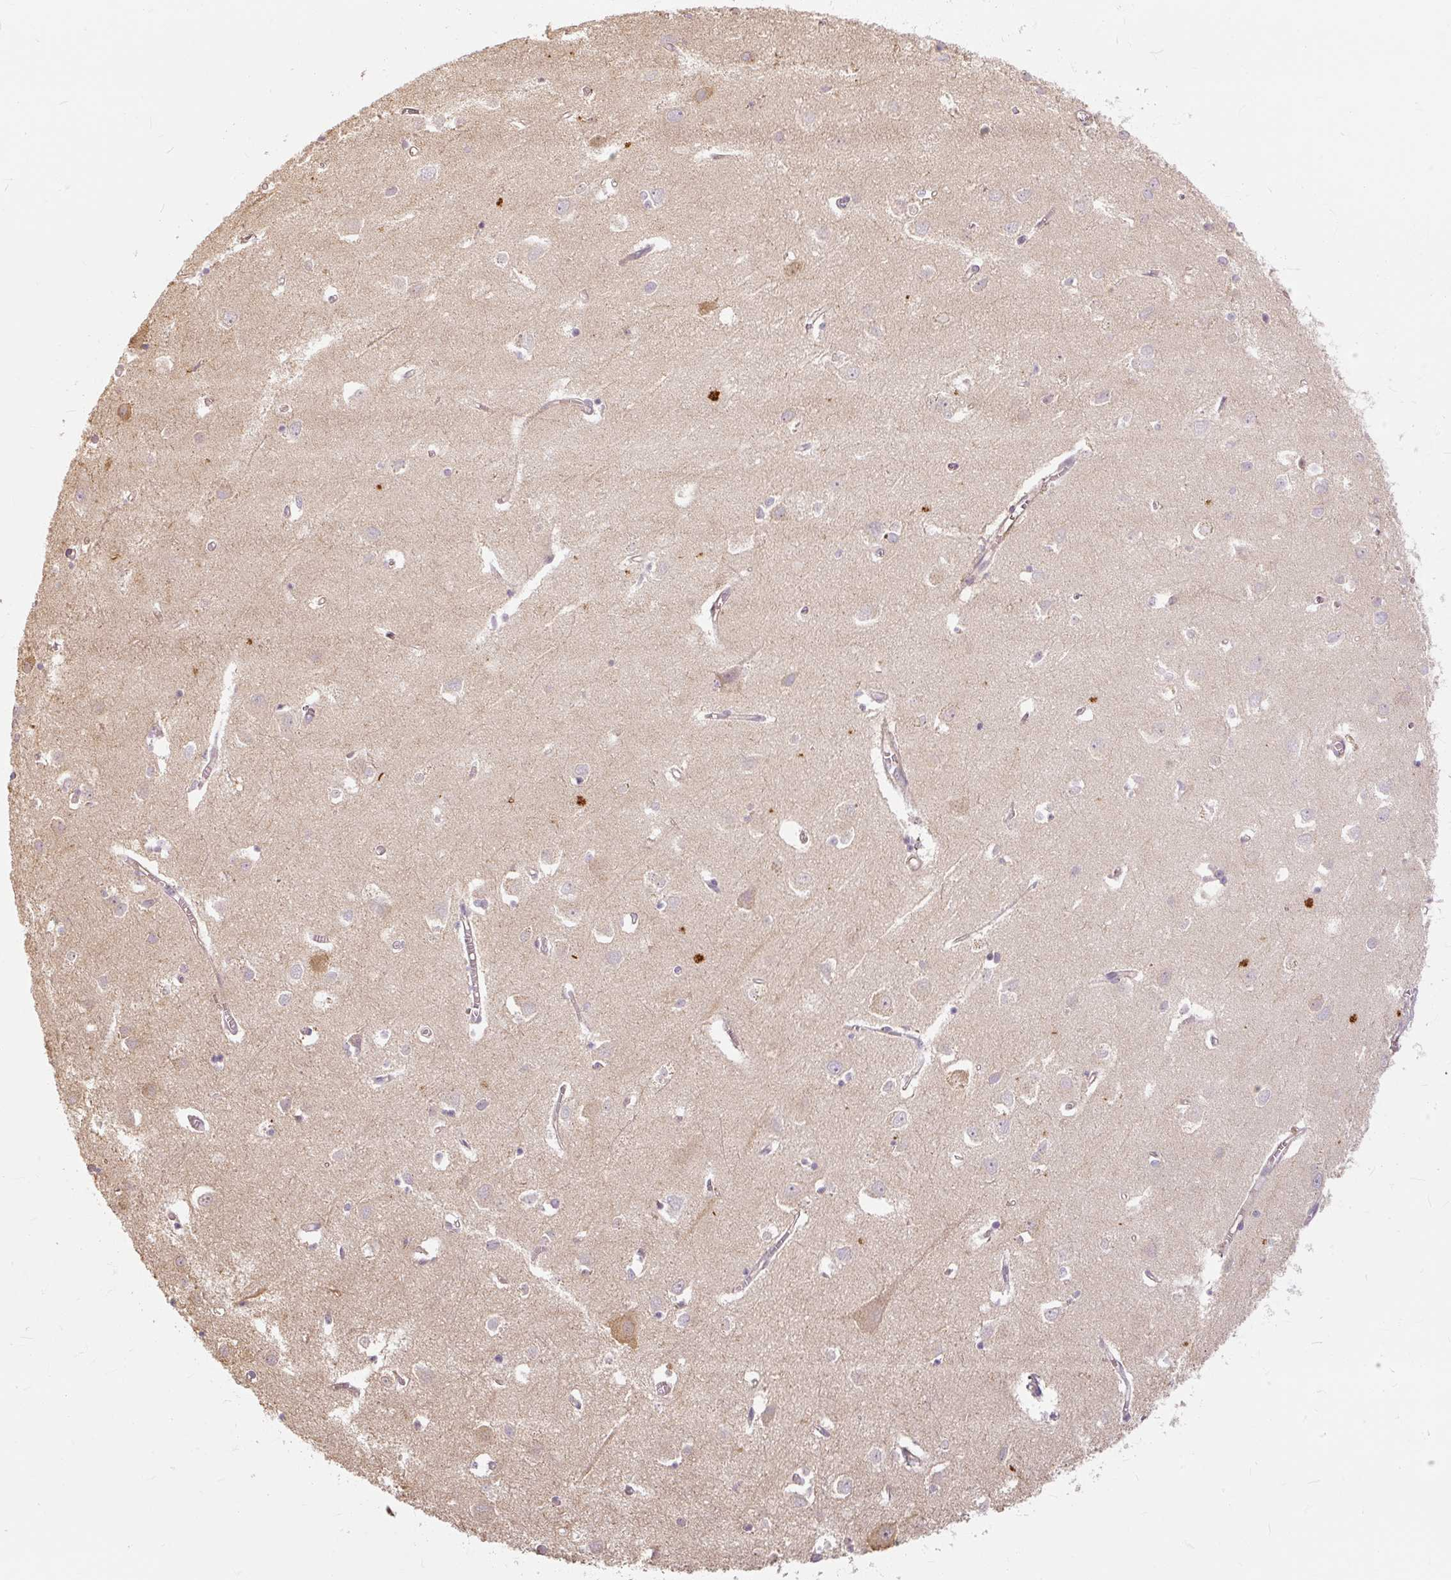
{"staining": {"intensity": "weak", "quantity": "<25%", "location": "cytoplasmic/membranous"}, "tissue": "cerebral cortex", "cell_type": "Endothelial cells", "image_type": "normal", "snomed": [{"axis": "morphology", "description": "Normal tissue, NOS"}, {"axis": "topography", "description": "Cerebral cortex"}], "caption": "High magnification brightfield microscopy of unremarkable cerebral cortex stained with DAB (3,3'-diaminobenzidine) (brown) and counterstained with hematoxylin (blue): endothelial cells show no significant expression.", "gene": "RB1CC1", "patient": {"sex": "male", "age": 70}}